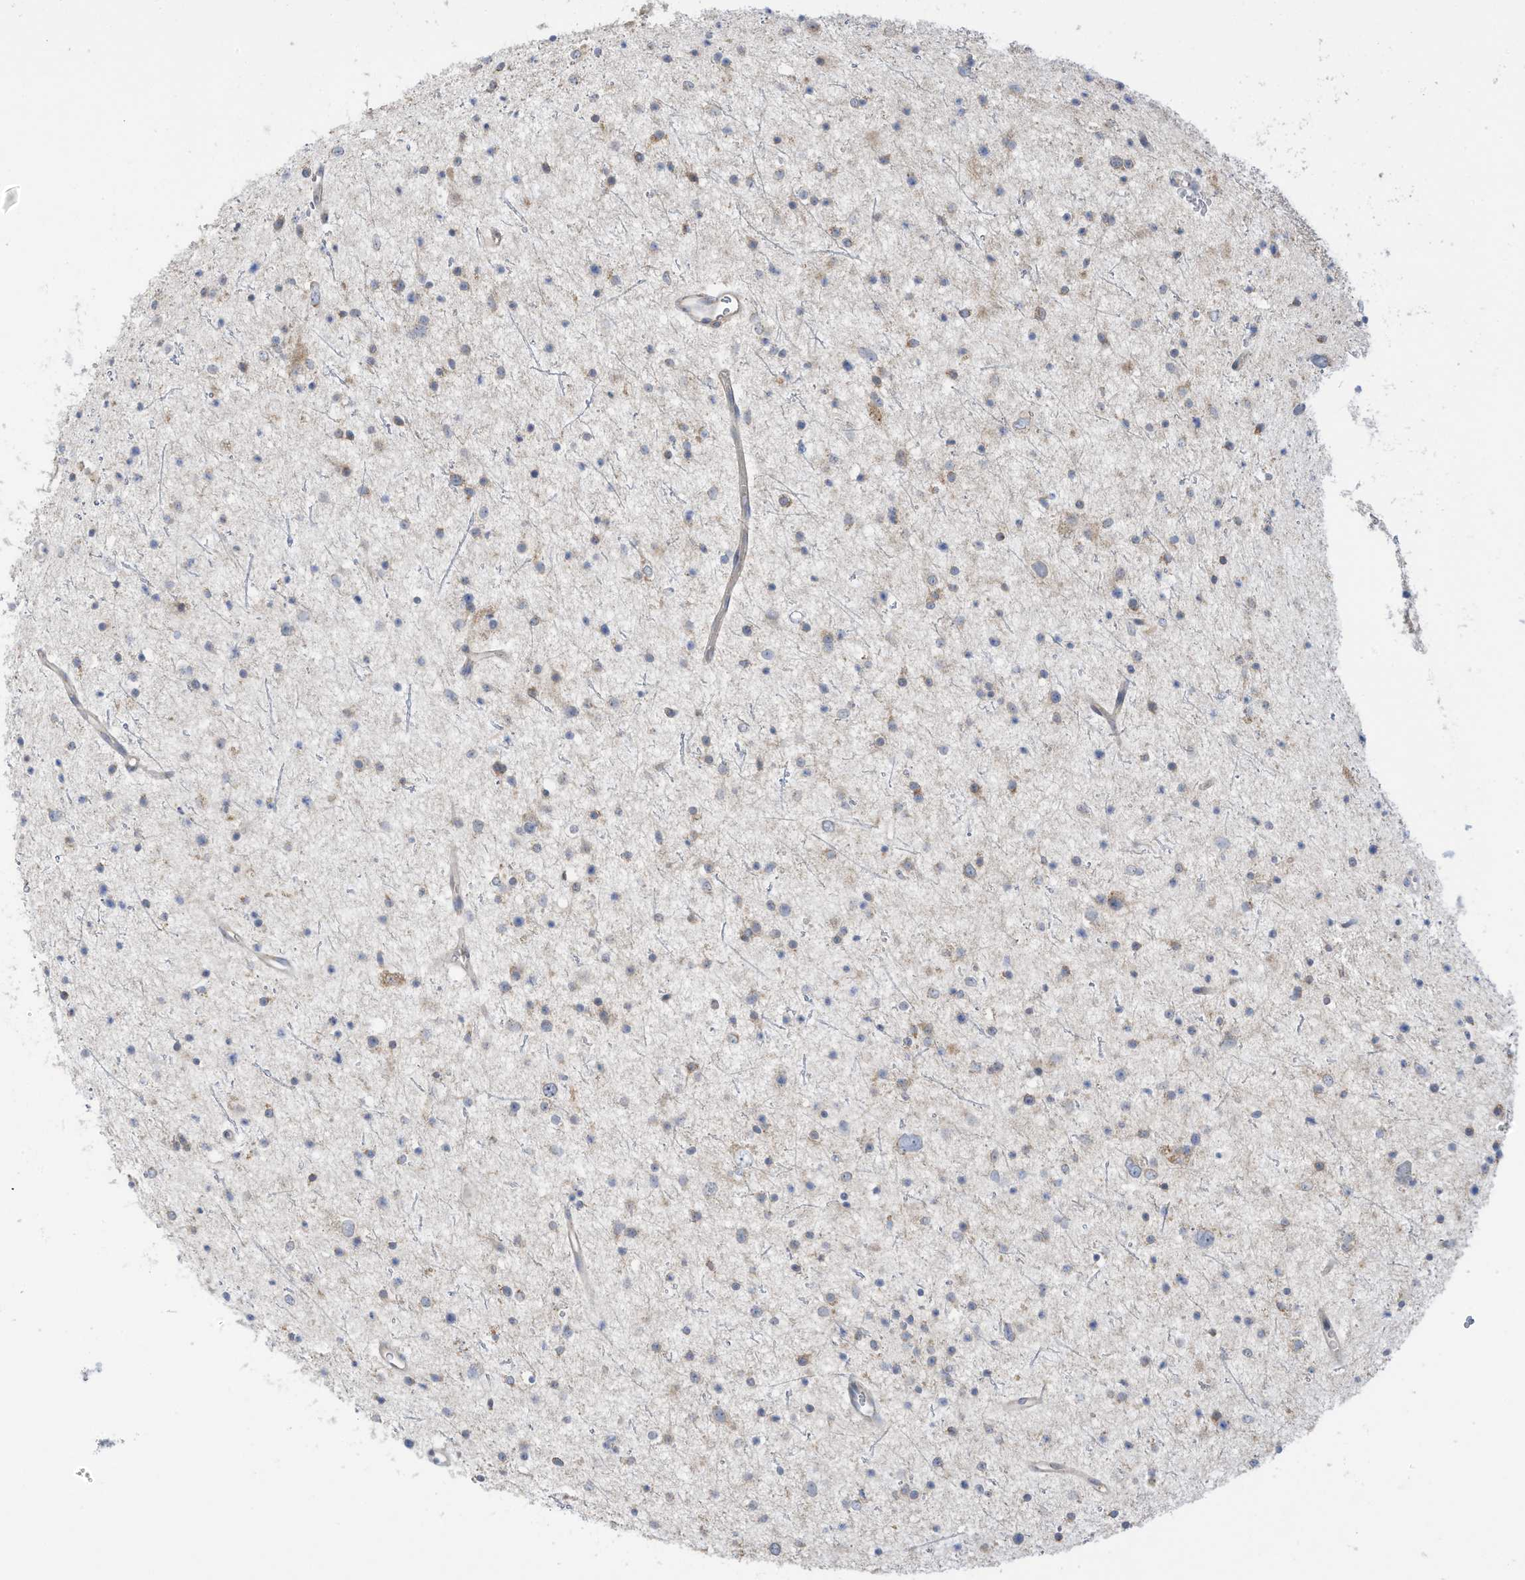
{"staining": {"intensity": "negative", "quantity": "none", "location": "none"}, "tissue": "glioma", "cell_type": "Tumor cells", "image_type": "cancer", "snomed": [{"axis": "morphology", "description": "Glioma, malignant, Low grade"}, {"axis": "topography", "description": "Brain"}], "caption": "Tumor cells are negative for brown protein staining in glioma.", "gene": "LRRN2", "patient": {"sex": "female", "age": 37}}